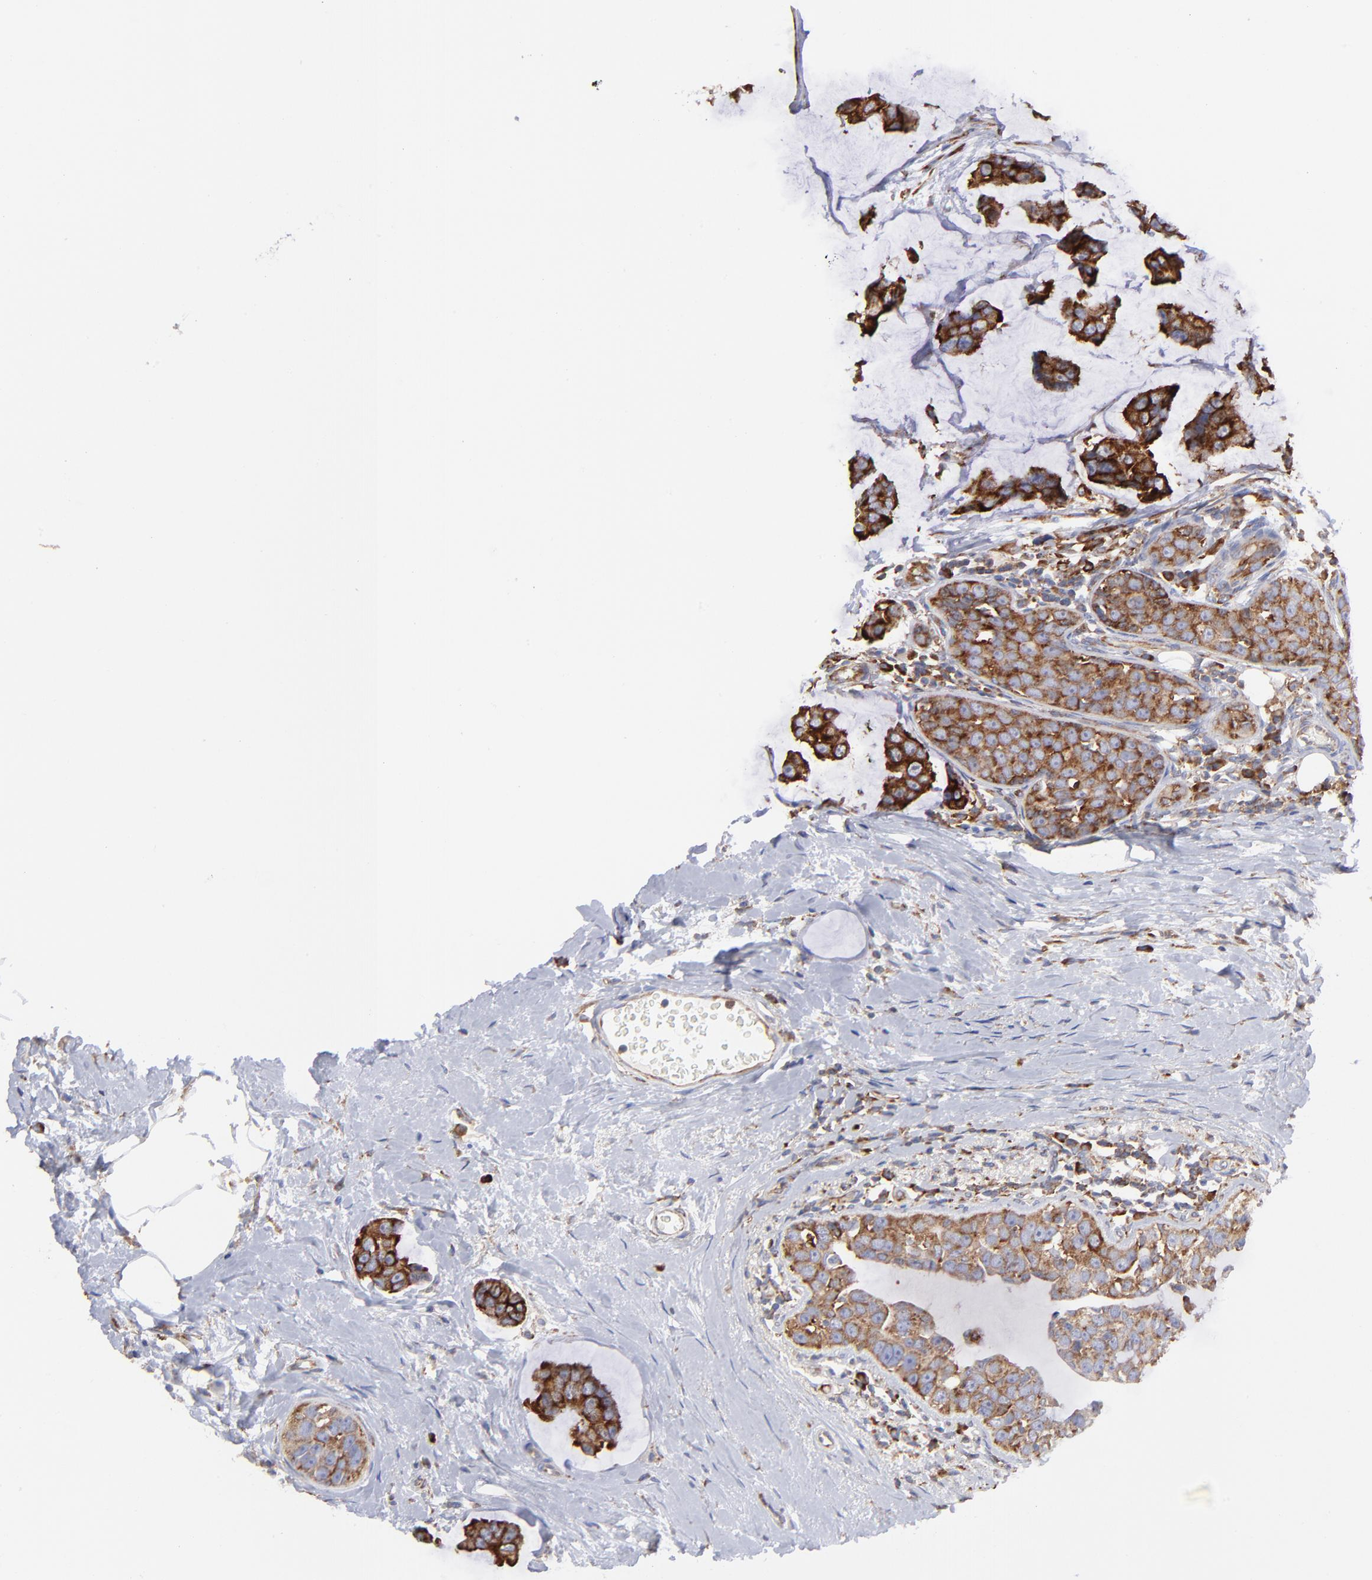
{"staining": {"intensity": "strong", "quantity": ">75%", "location": "cytoplasmic/membranous"}, "tissue": "breast cancer", "cell_type": "Tumor cells", "image_type": "cancer", "snomed": [{"axis": "morphology", "description": "Normal tissue, NOS"}, {"axis": "morphology", "description": "Duct carcinoma"}, {"axis": "topography", "description": "Breast"}], "caption": "This is a micrograph of immunohistochemistry staining of infiltrating ductal carcinoma (breast), which shows strong expression in the cytoplasmic/membranous of tumor cells.", "gene": "EIF2AK2", "patient": {"sex": "female", "age": 50}}